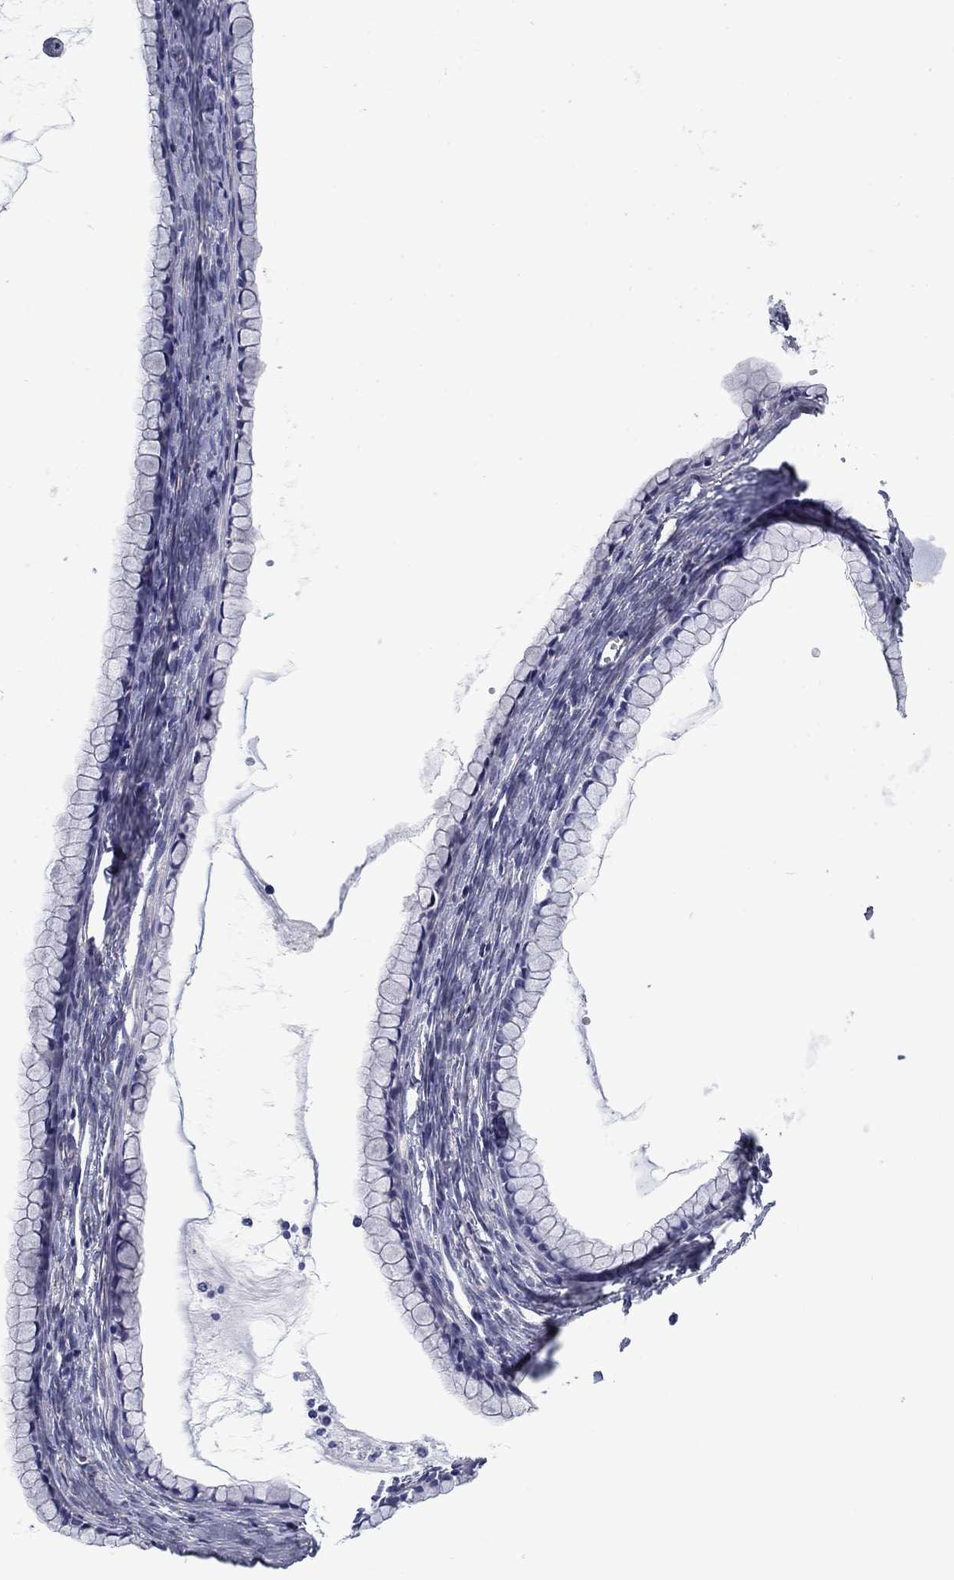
{"staining": {"intensity": "negative", "quantity": "none", "location": "none"}, "tissue": "ovarian cancer", "cell_type": "Tumor cells", "image_type": "cancer", "snomed": [{"axis": "morphology", "description": "Cystadenocarcinoma, mucinous, NOS"}, {"axis": "topography", "description": "Ovary"}], "caption": "A micrograph of human ovarian mucinous cystadenocarcinoma is negative for staining in tumor cells.", "gene": "CNDP1", "patient": {"sex": "female", "age": 41}}